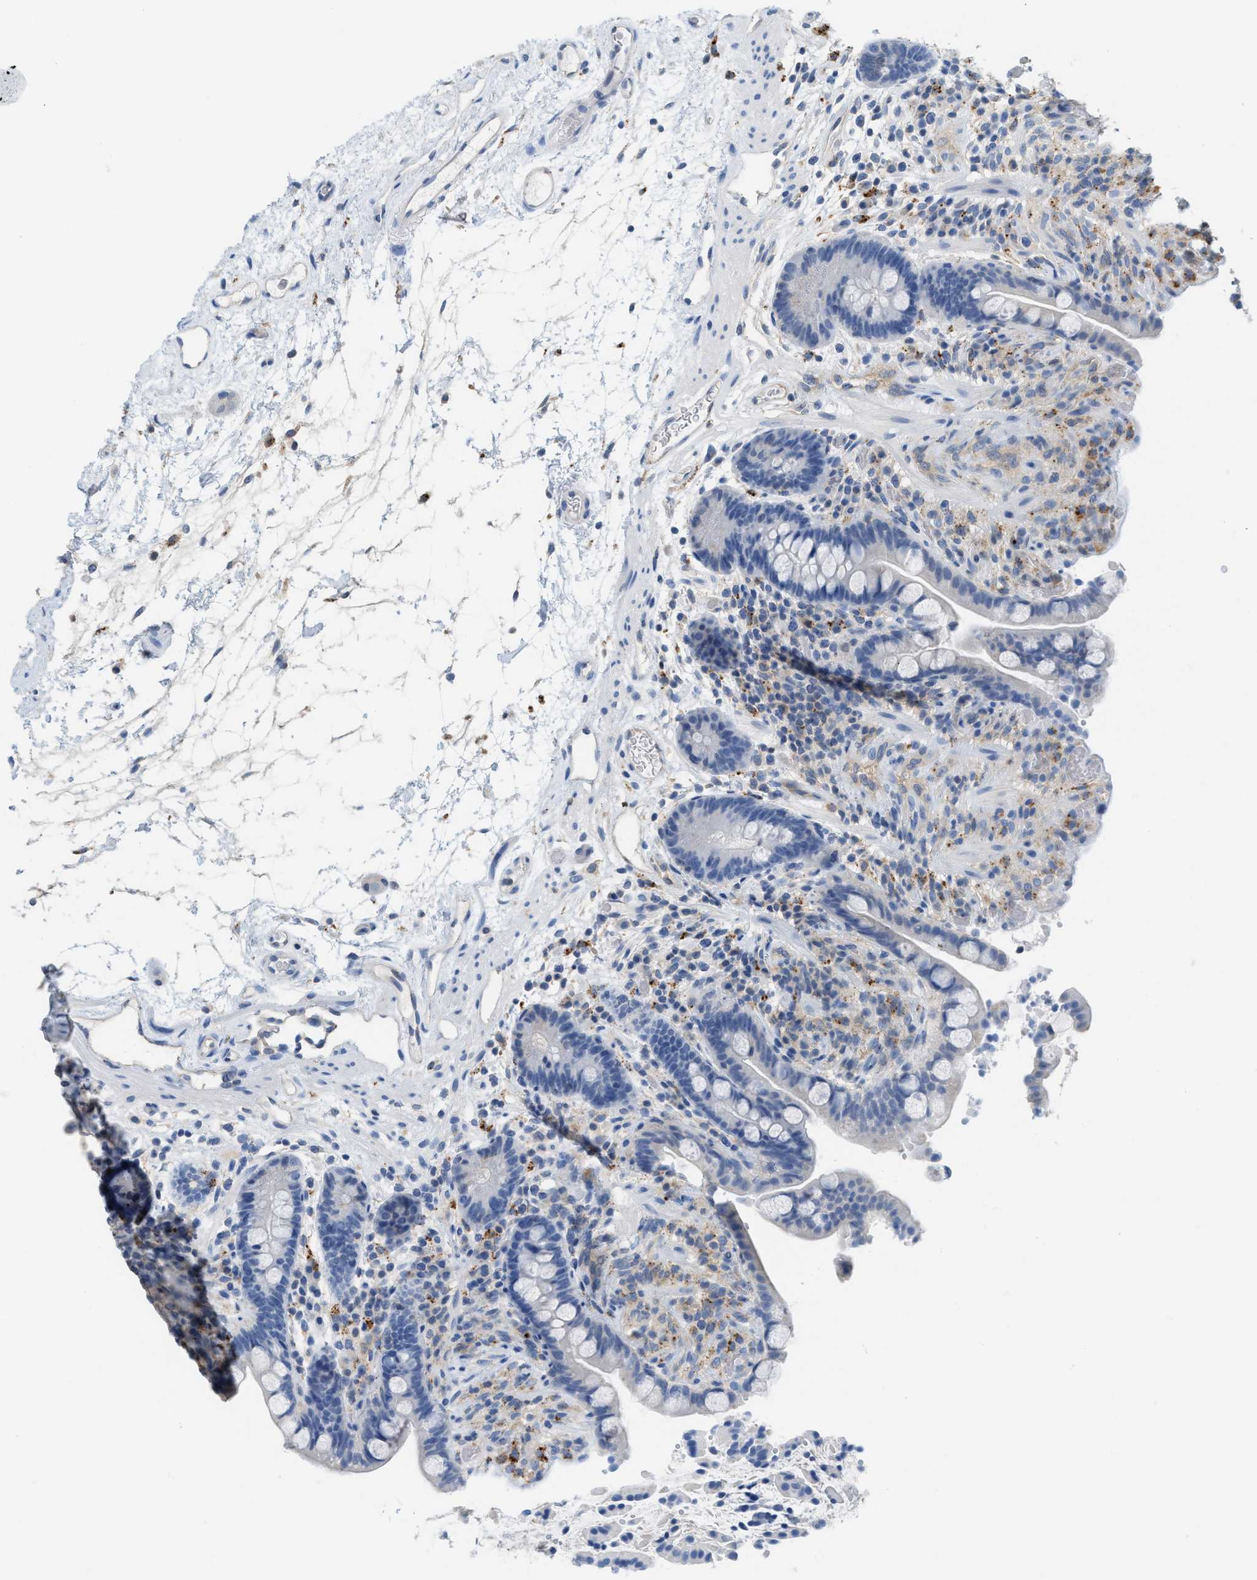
{"staining": {"intensity": "weak", "quantity": "<25%", "location": "cytoplasmic/membranous,nuclear"}, "tissue": "colon", "cell_type": "Endothelial cells", "image_type": "normal", "snomed": [{"axis": "morphology", "description": "Normal tissue, NOS"}, {"axis": "topography", "description": "Colon"}], "caption": "Protein analysis of unremarkable colon exhibits no significant staining in endothelial cells. (DAB immunohistochemistry (IHC) visualized using brightfield microscopy, high magnification).", "gene": "CSTB", "patient": {"sex": "male", "age": 73}}